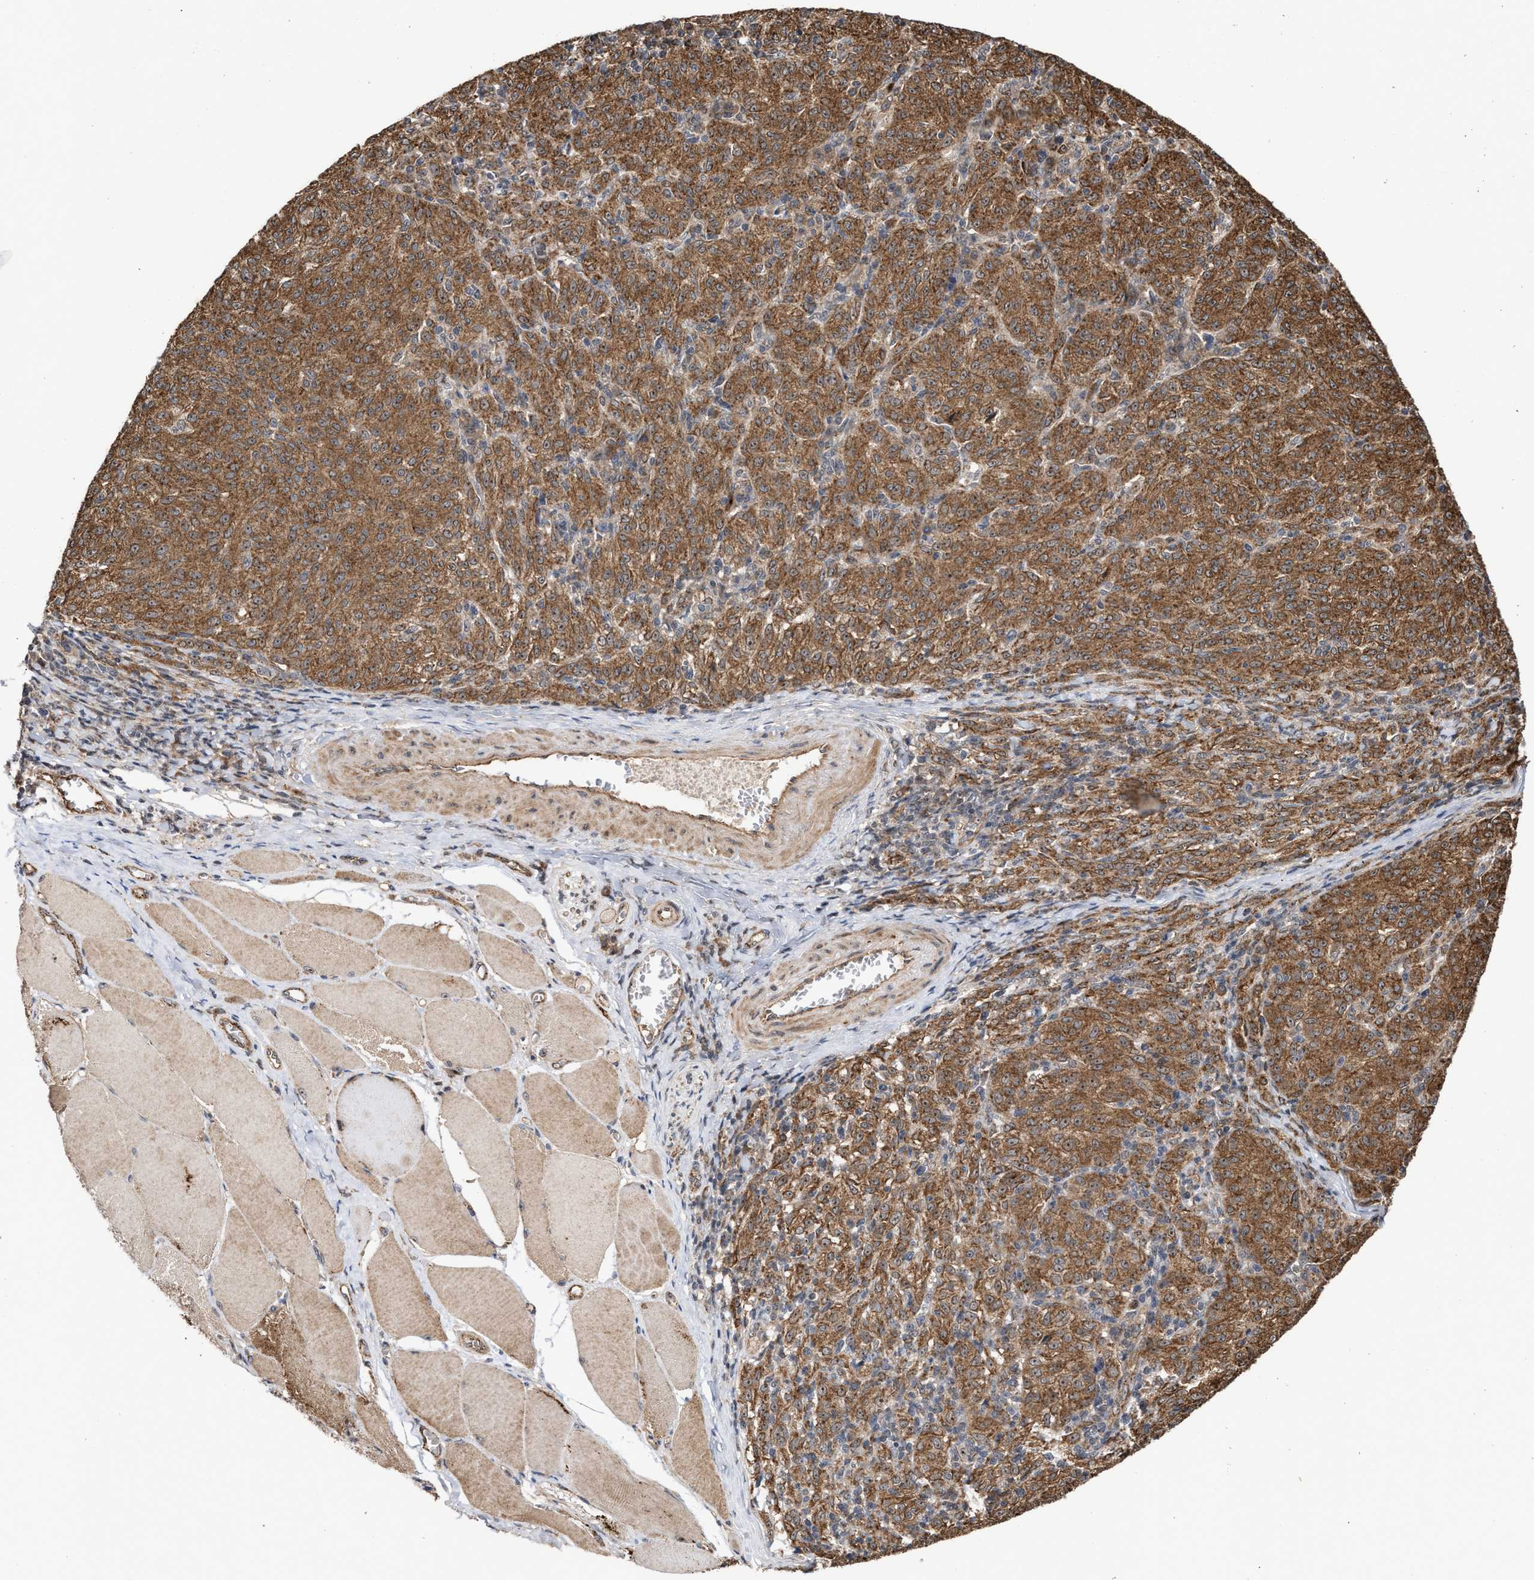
{"staining": {"intensity": "strong", "quantity": ">75%", "location": "cytoplasmic/membranous,nuclear"}, "tissue": "melanoma", "cell_type": "Tumor cells", "image_type": "cancer", "snomed": [{"axis": "morphology", "description": "Malignant melanoma, NOS"}, {"axis": "topography", "description": "Skin"}], "caption": "Immunohistochemical staining of human malignant melanoma exhibits high levels of strong cytoplasmic/membranous and nuclear staining in about >75% of tumor cells.", "gene": "EXOSC2", "patient": {"sex": "female", "age": 72}}